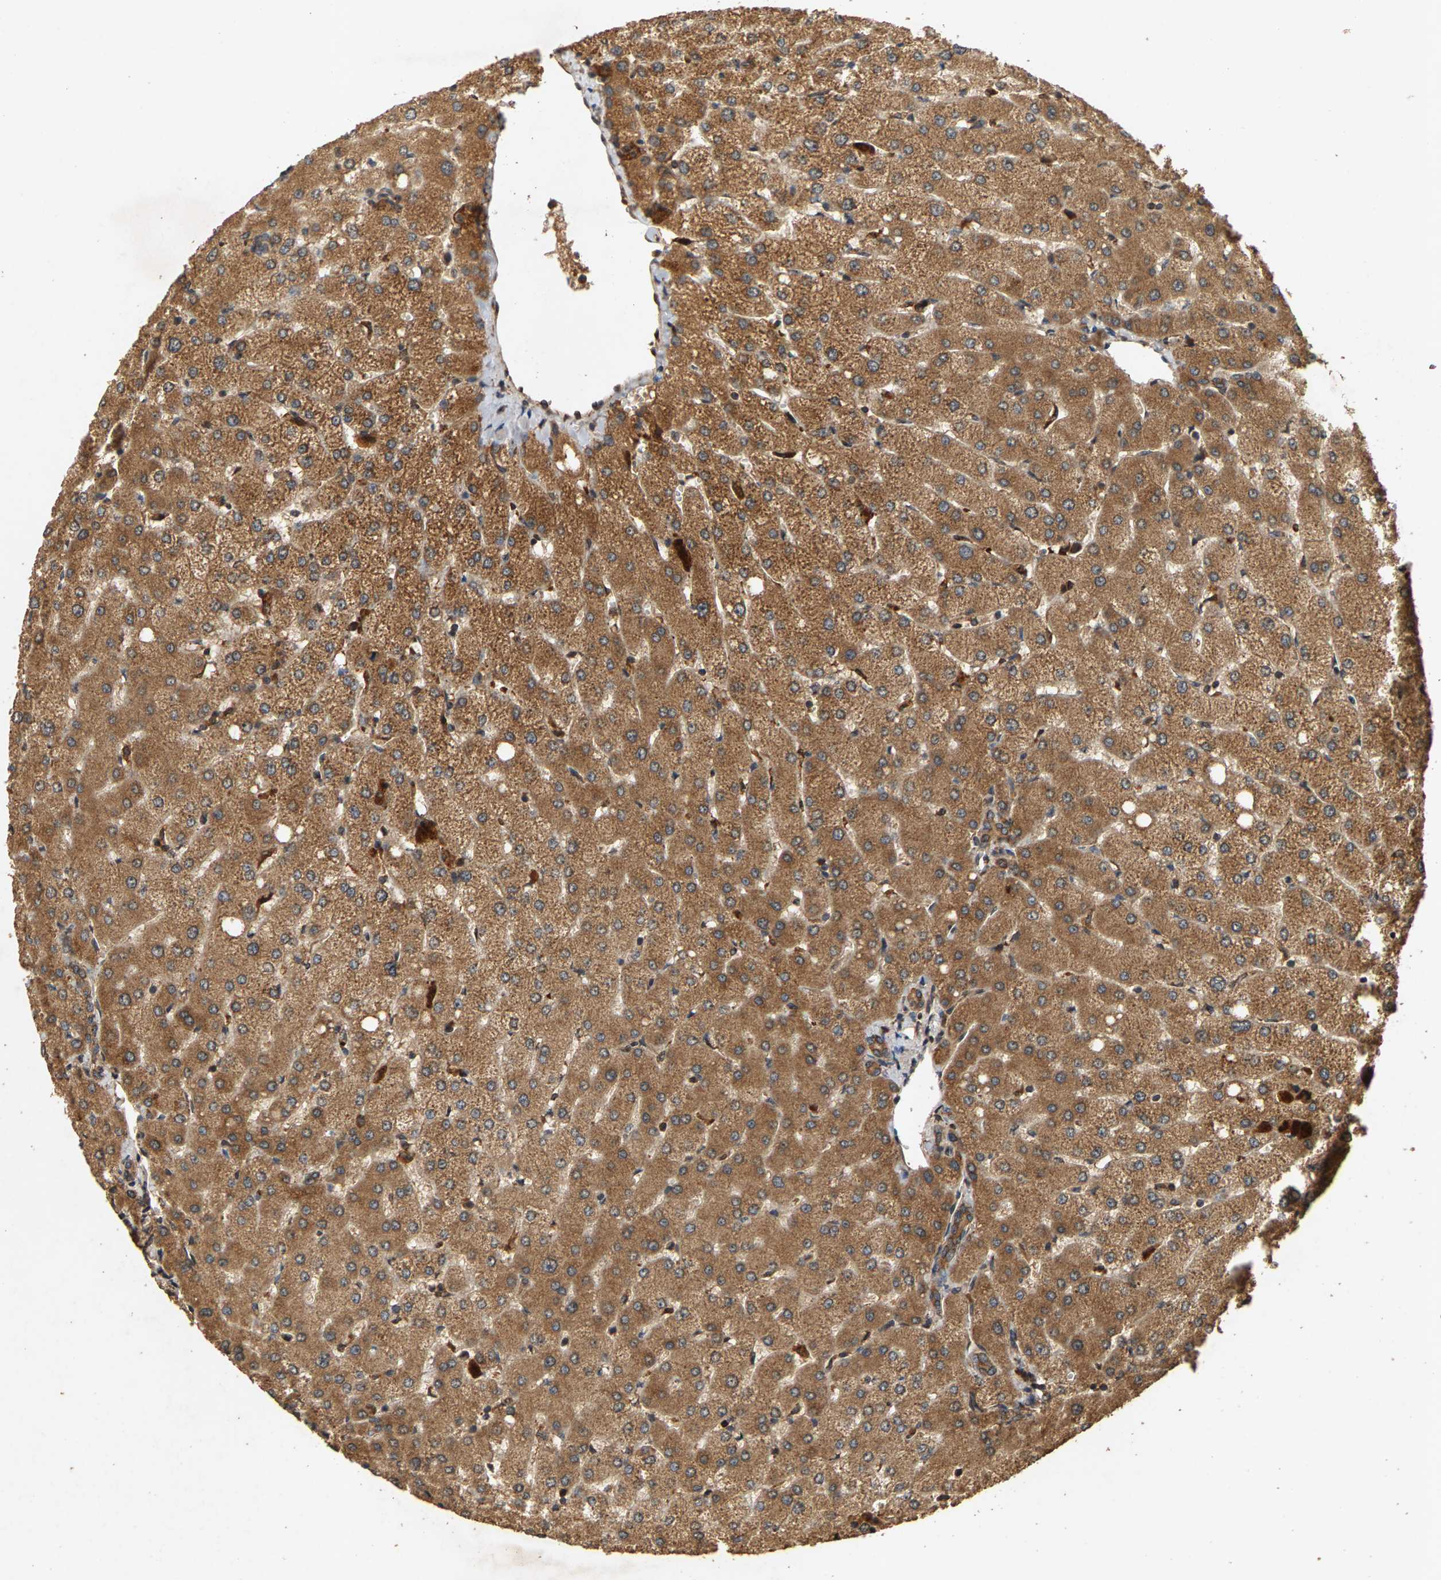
{"staining": {"intensity": "moderate", "quantity": ">75%", "location": "cytoplasmic/membranous"}, "tissue": "liver", "cell_type": "Cholangiocytes", "image_type": "normal", "snomed": [{"axis": "morphology", "description": "Normal tissue, NOS"}, {"axis": "topography", "description": "Liver"}], "caption": "Immunohistochemical staining of unremarkable human liver displays moderate cytoplasmic/membranous protein staining in about >75% of cholangiocytes.", "gene": "CIDEC", "patient": {"sex": "female", "age": 54}}